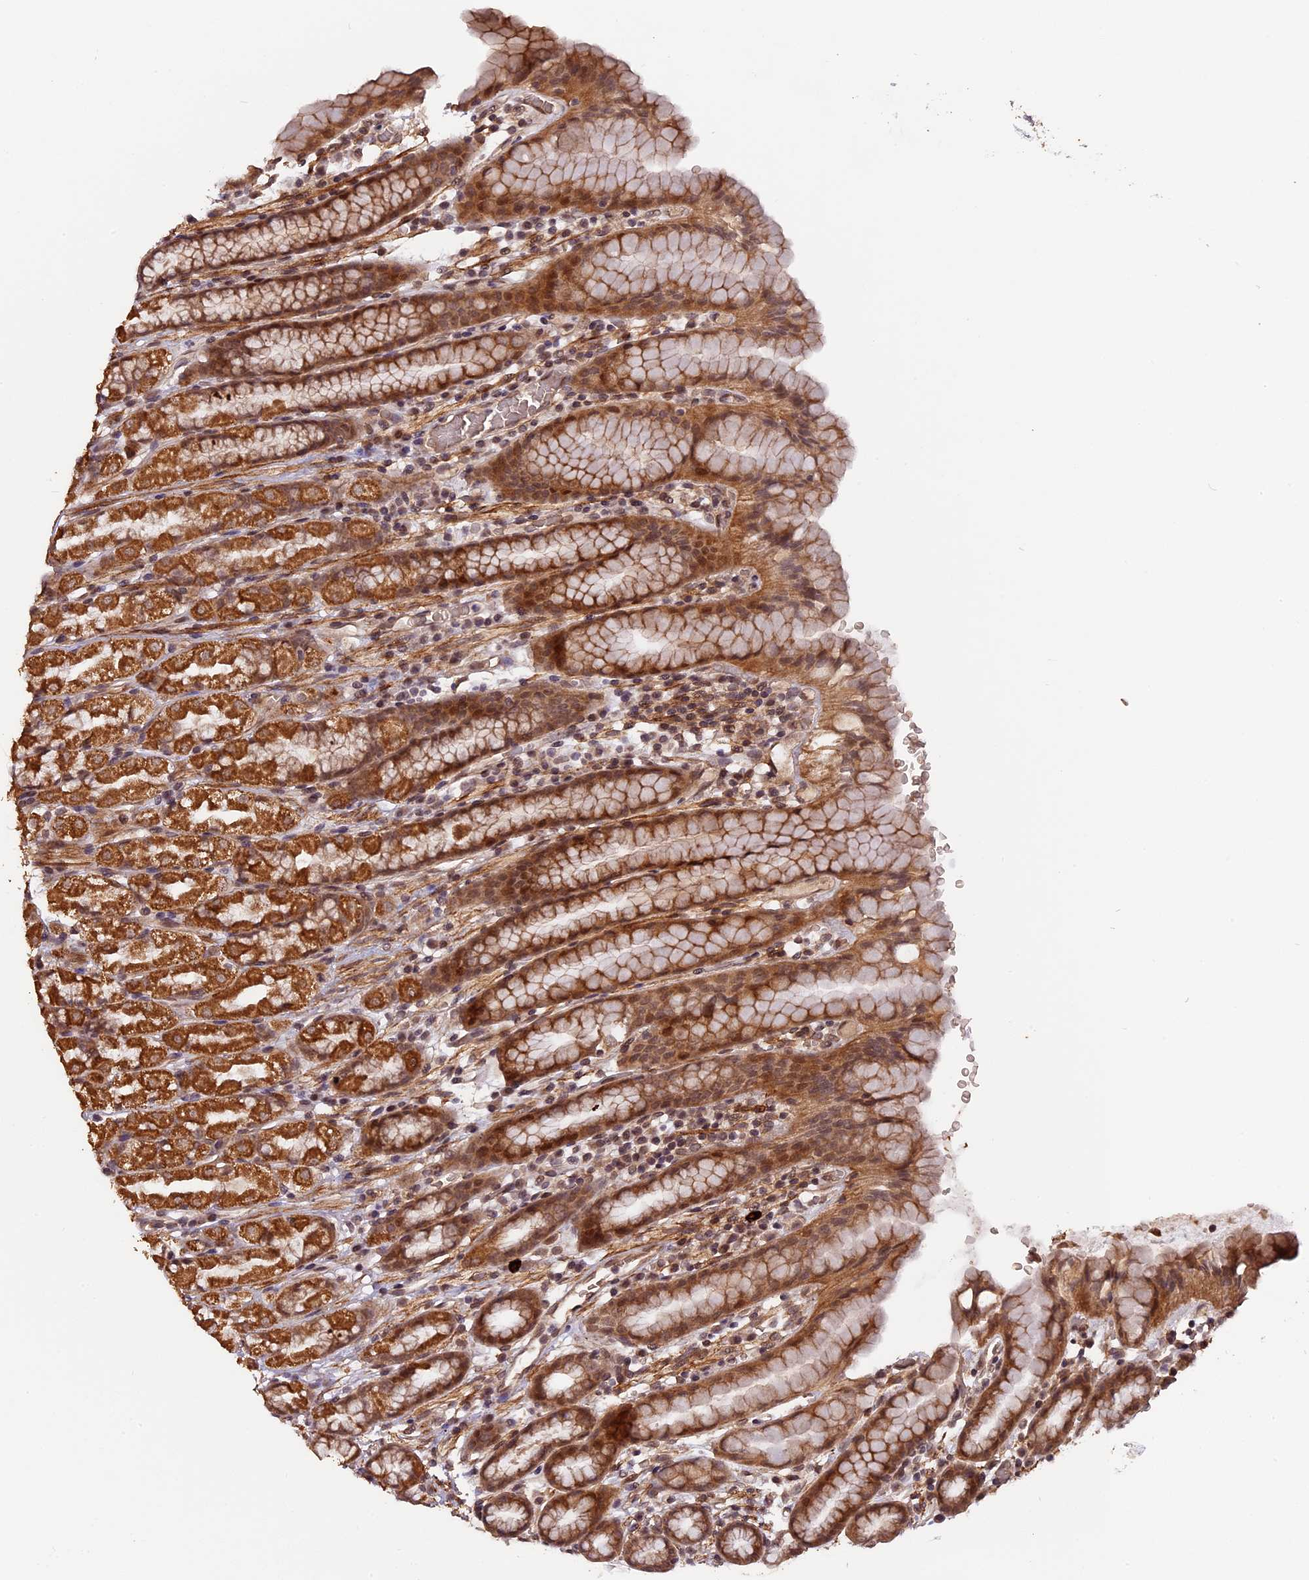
{"staining": {"intensity": "moderate", "quantity": ">75%", "location": "cytoplasmic/membranous,nuclear"}, "tissue": "stomach", "cell_type": "Glandular cells", "image_type": "normal", "snomed": [{"axis": "morphology", "description": "Normal tissue, NOS"}, {"axis": "topography", "description": "Stomach, upper"}, {"axis": "topography", "description": "Stomach, lower"}, {"axis": "topography", "description": "Small intestine"}], "caption": "Brown immunohistochemical staining in normal stomach displays moderate cytoplasmic/membranous,nuclear staining in about >75% of glandular cells.", "gene": "ZNF480", "patient": {"sex": "male", "age": 68}}